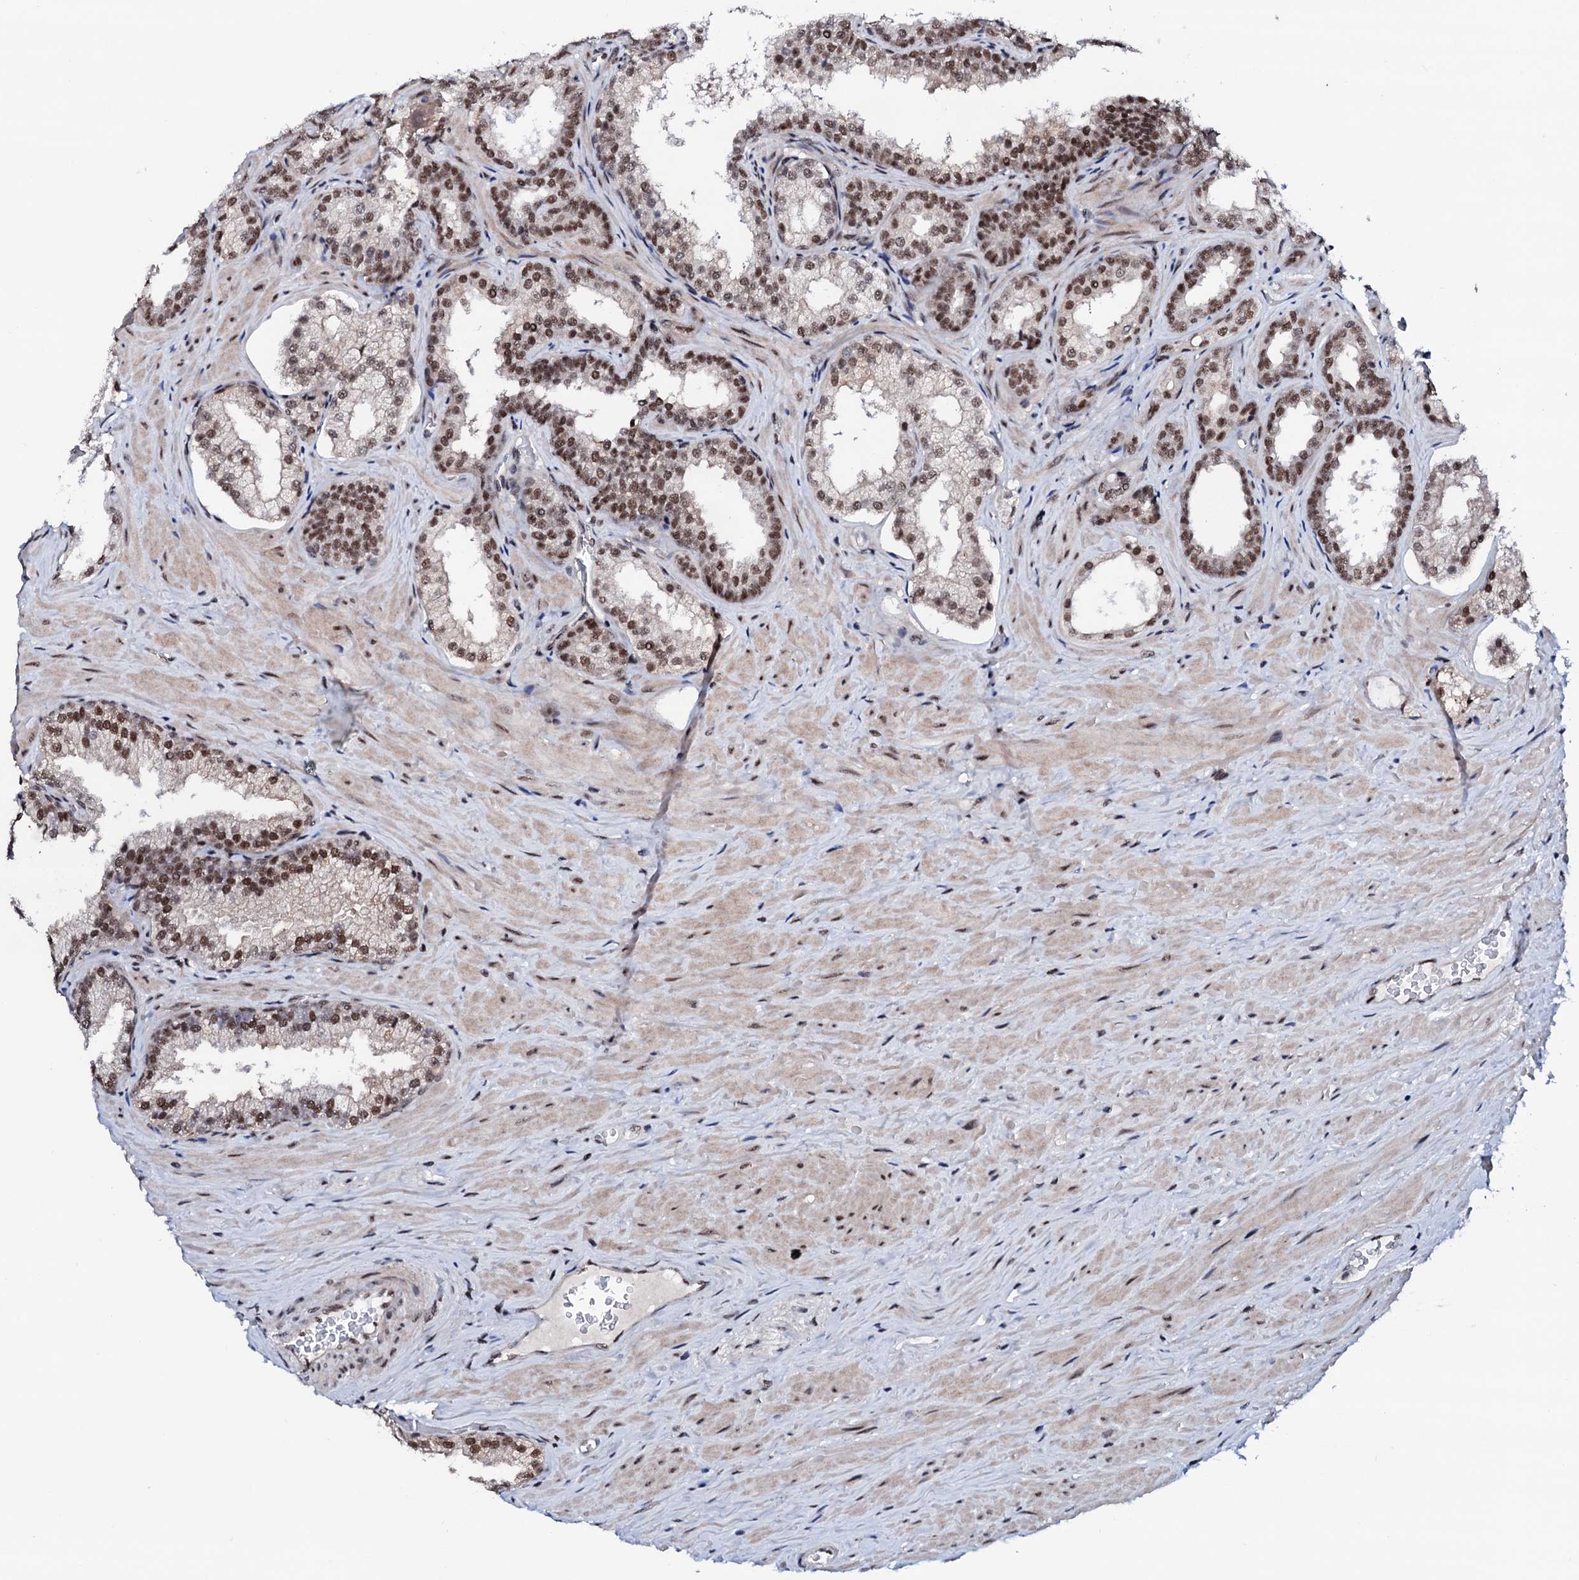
{"staining": {"intensity": "moderate", "quantity": ">75%", "location": "nuclear"}, "tissue": "prostate cancer", "cell_type": "Tumor cells", "image_type": "cancer", "snomed": [{"axis": "morphology", "description": "Adenocarcinoma, High grade"}, {"axis": "topography", "description": "Prostate"}], "caption": "Immunohistochemical staining of human prostate high-grade adenocarcinoma exhibits medium levels of moderate nuclear expression in about >75% of tumor cells.", "gene": "PRPF18", "patient": {"sex": "male", "age": 64}}